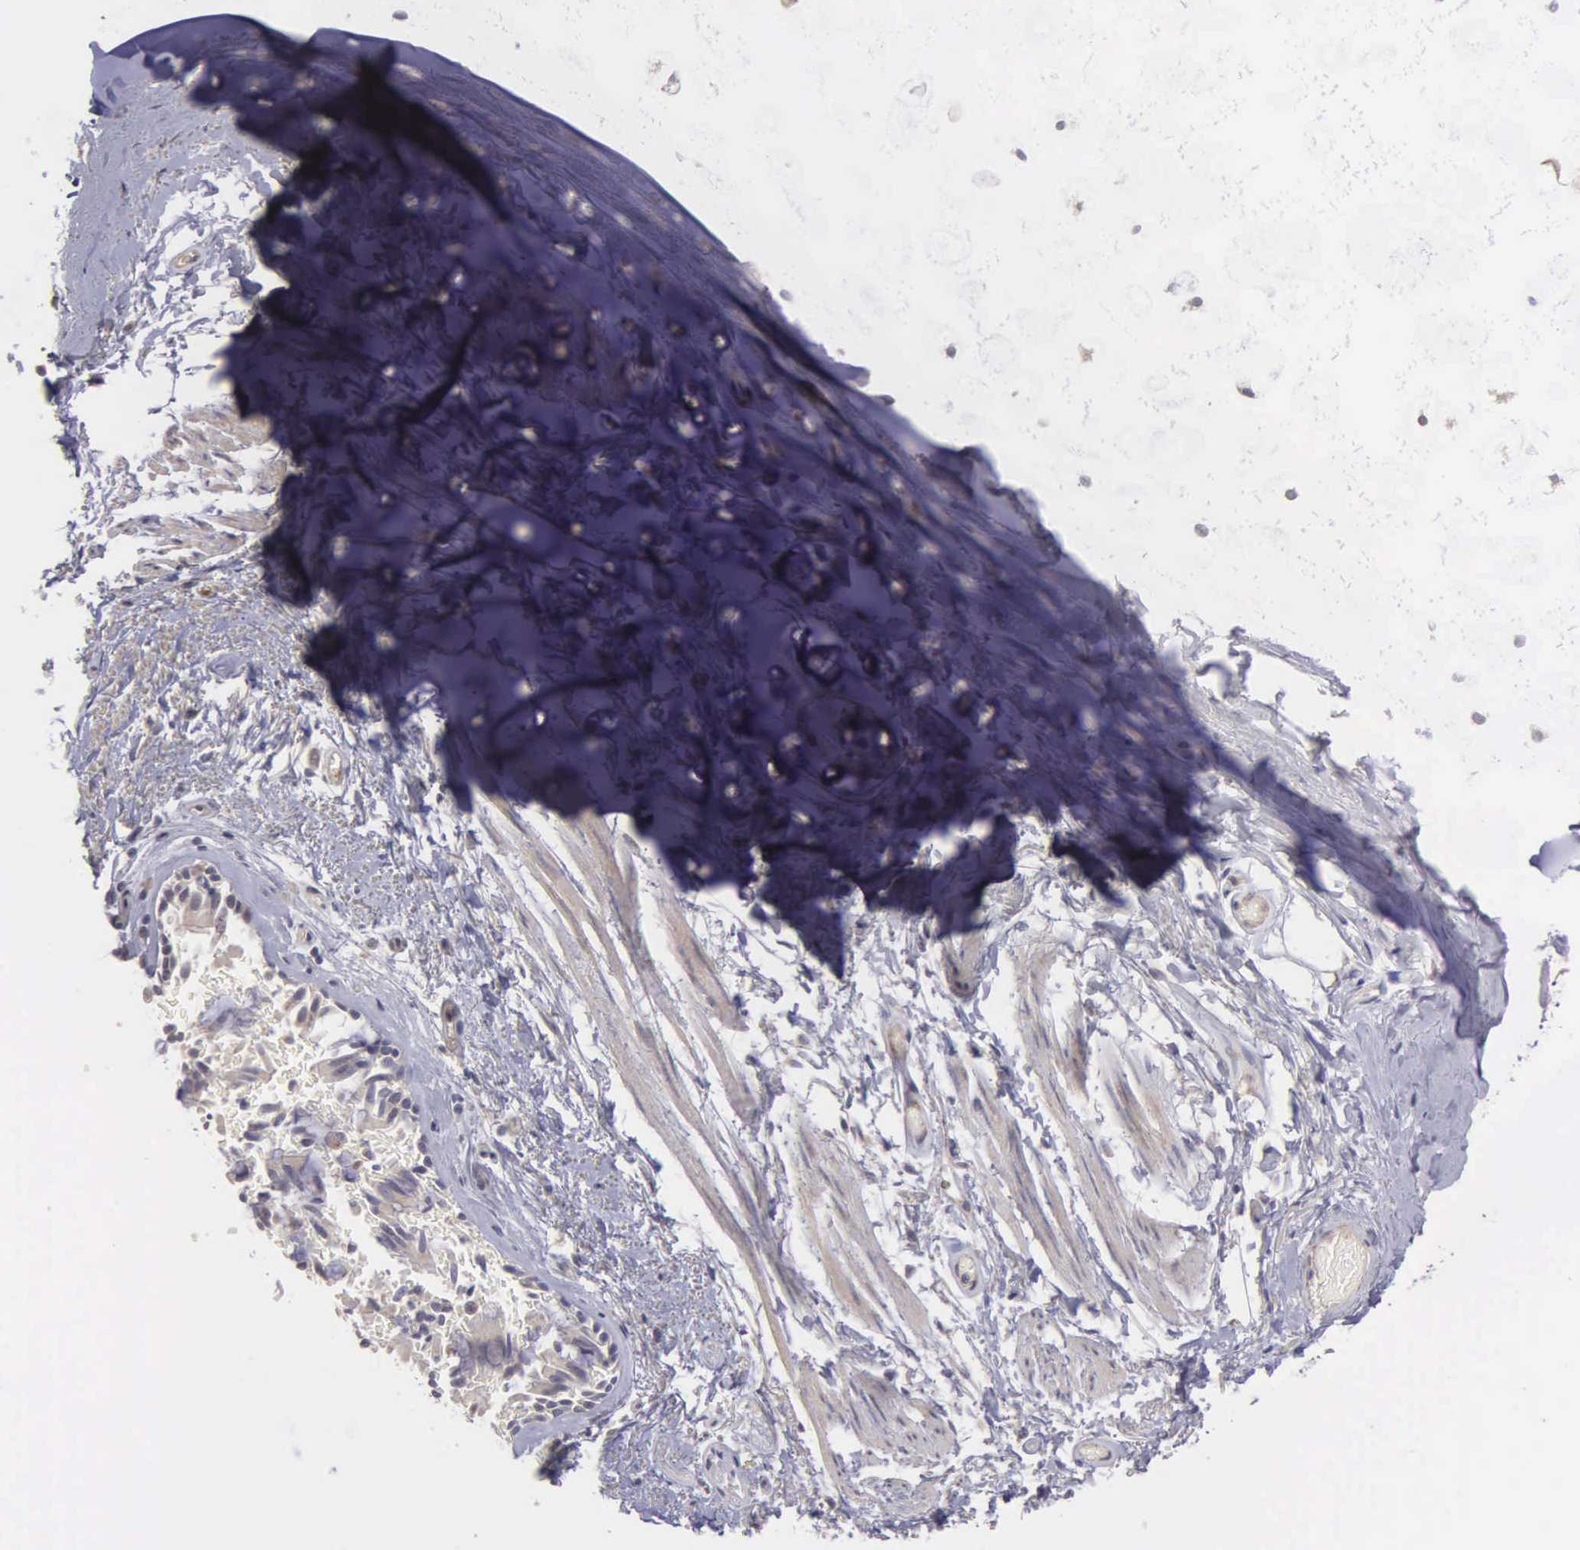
{"staining": {"intensity": "negative", "quantity": "none", "location": "none"}, "tissue": "adipose tissue", "cell_type": "Adipocytes", "image_type": "normal", "snomed": [{"axis": "morphology", "description": "Normal tissue, NOS"}, {"axis": "topography", "description": "Cartilage tissue"}, {"axis": "topography", "description": "Lung"}], "caption": "Immunohistochemistry photomicrograph of unremarkable adipose tissue stained for a protein (brown), which displays no expression in adipocytes.", "gene": "RTL10", "patient": {"sex": "male", "age": 65}}